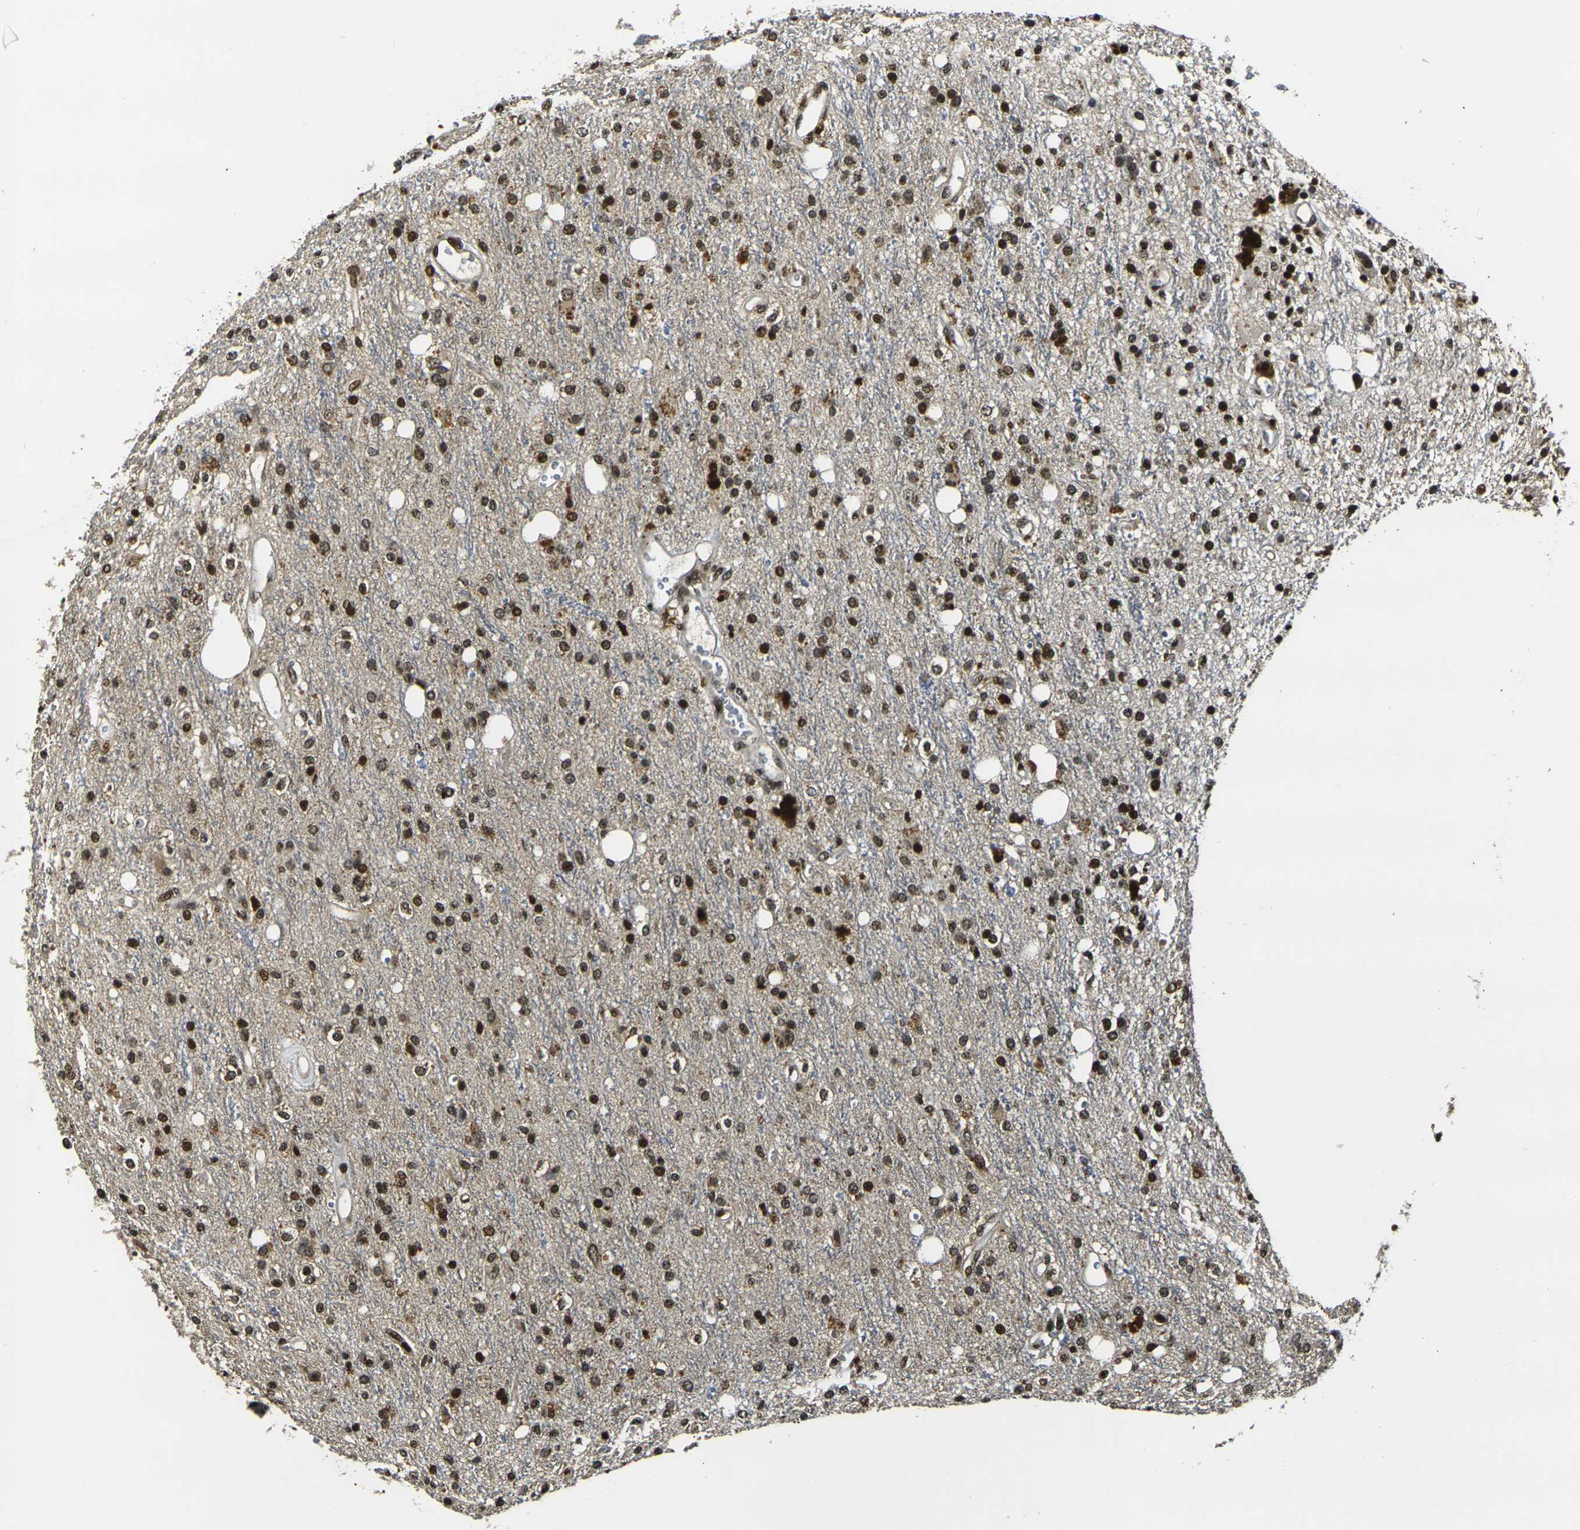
{"staining": {"intensity": "strong", "quantity": ">75%", "location": "nuclear"}, "tissue": "glioma", "cell_type": "Tumor cells", "image_type": "cancer", "snomed": [{"axis": "morphology", "description": "Glioma, malignant, High grade"}, {"axis": "topography", "description": "Brain"}], "caption": "Strong nuclear expression for a protein is seen in approximately >75% of tumor cells of glioma using immunohistochemistry.", "gene": "ACTL6A", "patient": {"sex": "male", "age": 47}}